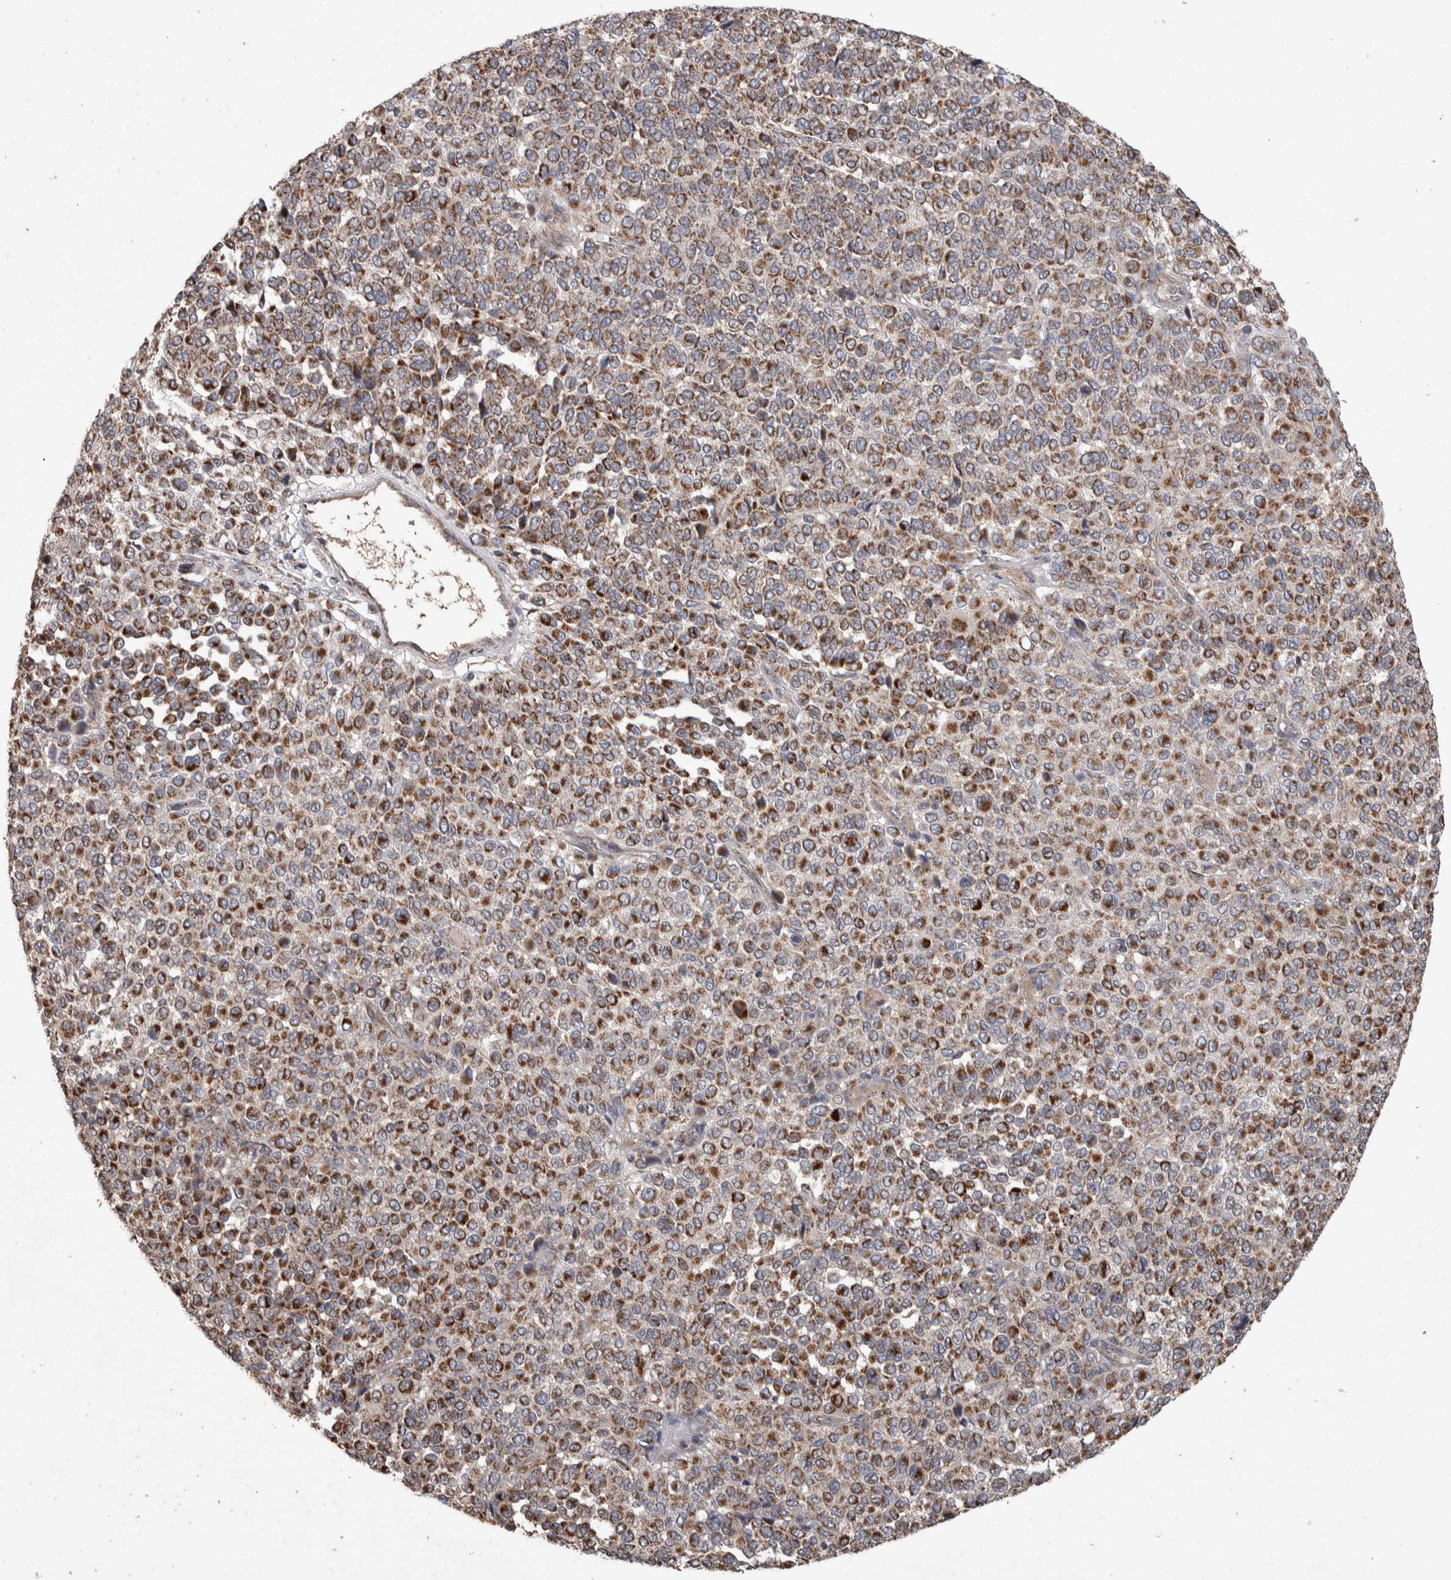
{"staining": {"intensity": "moderate", "quantity": ">75%", "location": "cytoplasmic/membranous"}, "tissue": "melanoma", "cell_type": "Tumor cells", "image_type": "cancer", "snomed": [{"axis": "morphology", "description": "Malignant melanoma, Metastatic site"}, {"axis": "topography", "description": "Pancreas"}], "caption": "Immunohistochemistry (IHC) histopathology image of neoplastic tissue: melanoma stained using immunohistochemistry demonstrates medium levels of moderate protein expression localized specifically in the cytoplasmic/membranous of tumor cells, appearing as a cytoplasmic/membranous brown color.", "gene": "SCO1", "patient": {"sex": "female", "age": 30}}